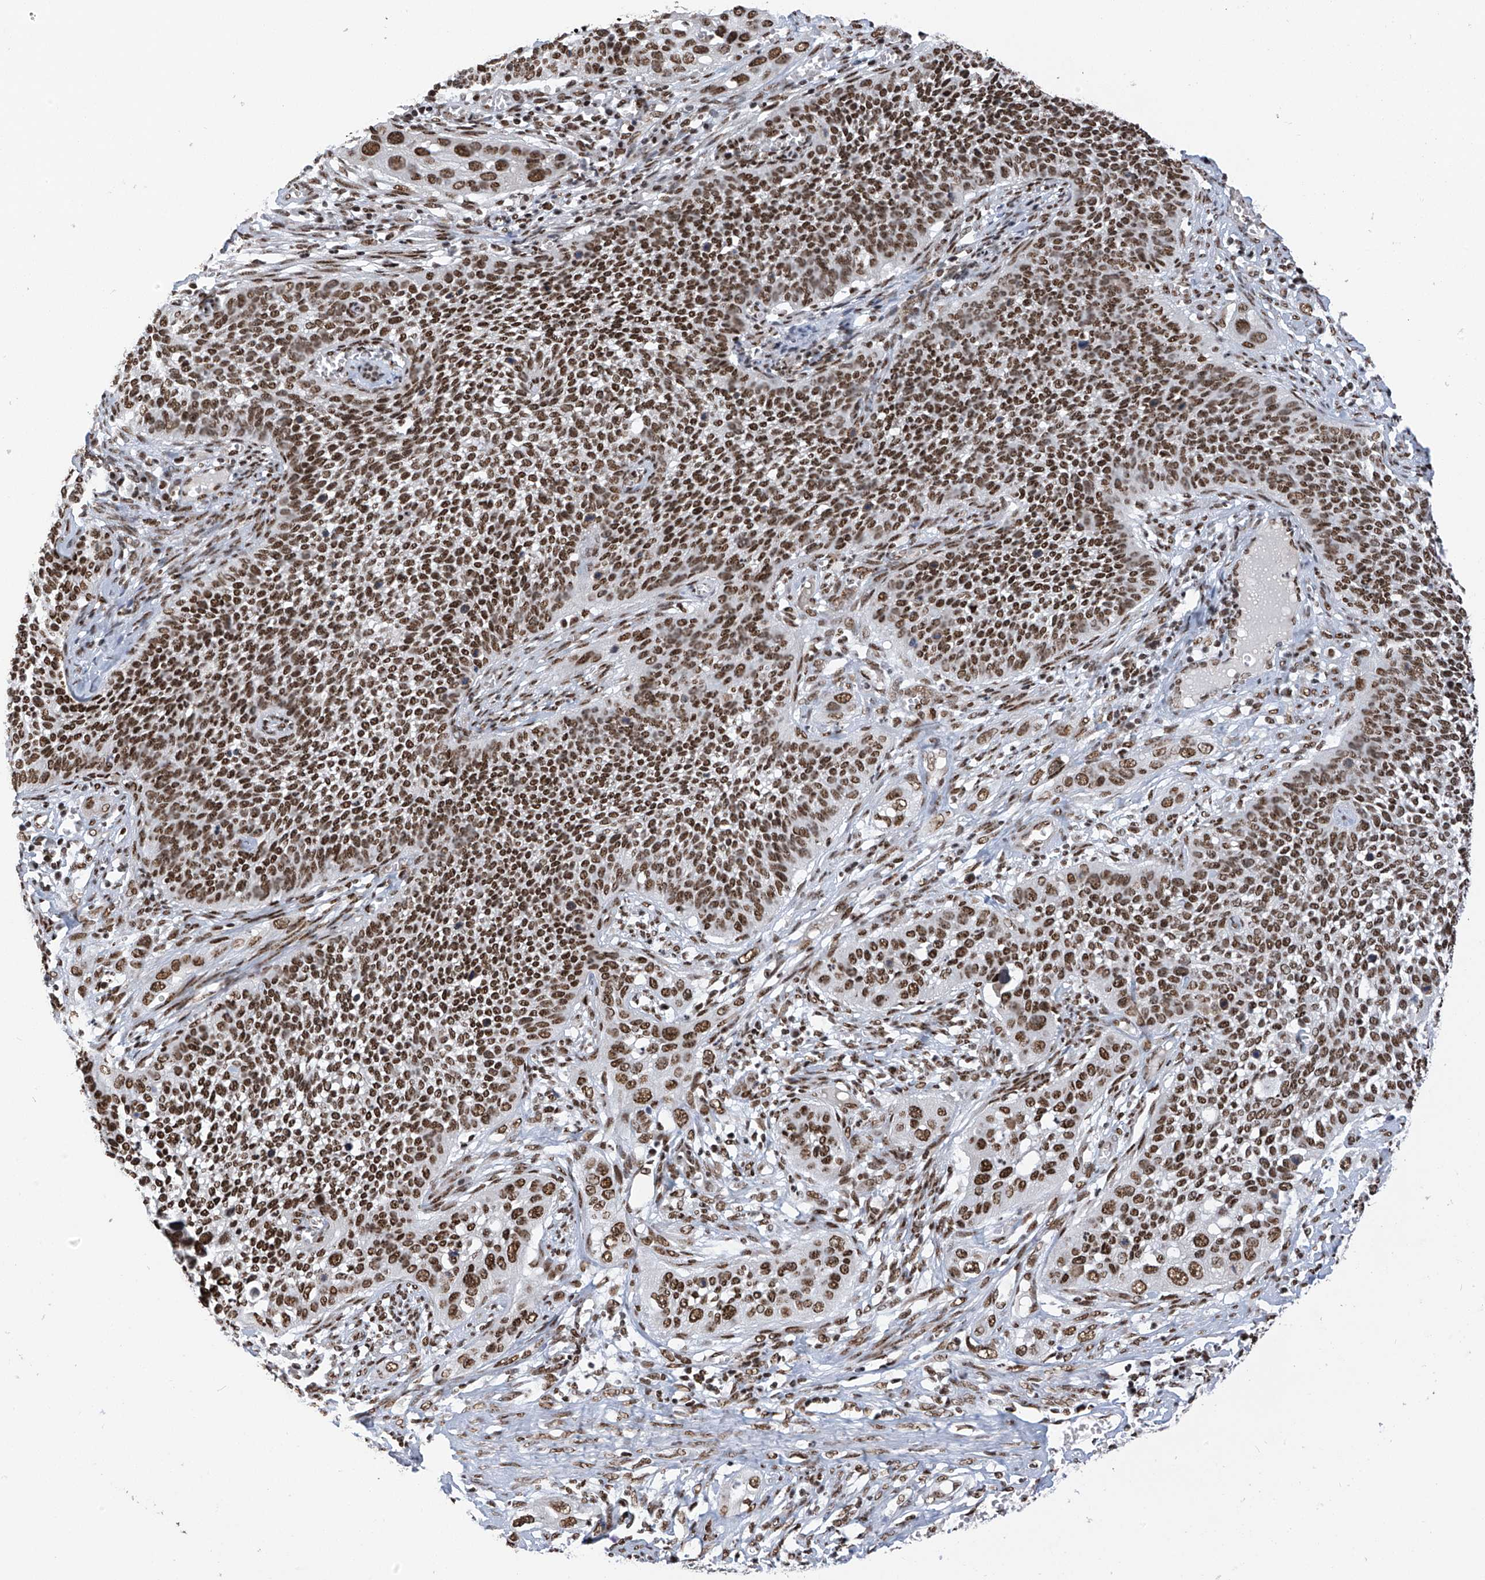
{"staining": {"intensity": "moderate", "quantity": ">75%", "location": "nuclear"}, "tissue": "cervical cancer", "cell_type": "Tumor cells", "image_type": "cancer", "snomed": [{"axis": "morphology", "description": "Squamous cell carcinoma, NOS"}, {"axis": "topography", "description": "Cervix"}], "caption": "Immunohistochemical staining of cervical cancer (squamous cell carcinoma) exhibits moderate nuclear protein expression in approximately >75% of tumor cells. (DAB (3,3'-diaminobenzidine) IHC with brightfield microscopy, high magnification).", "gene": "APLF", "patient": {"sex": "female", "age": 34}}